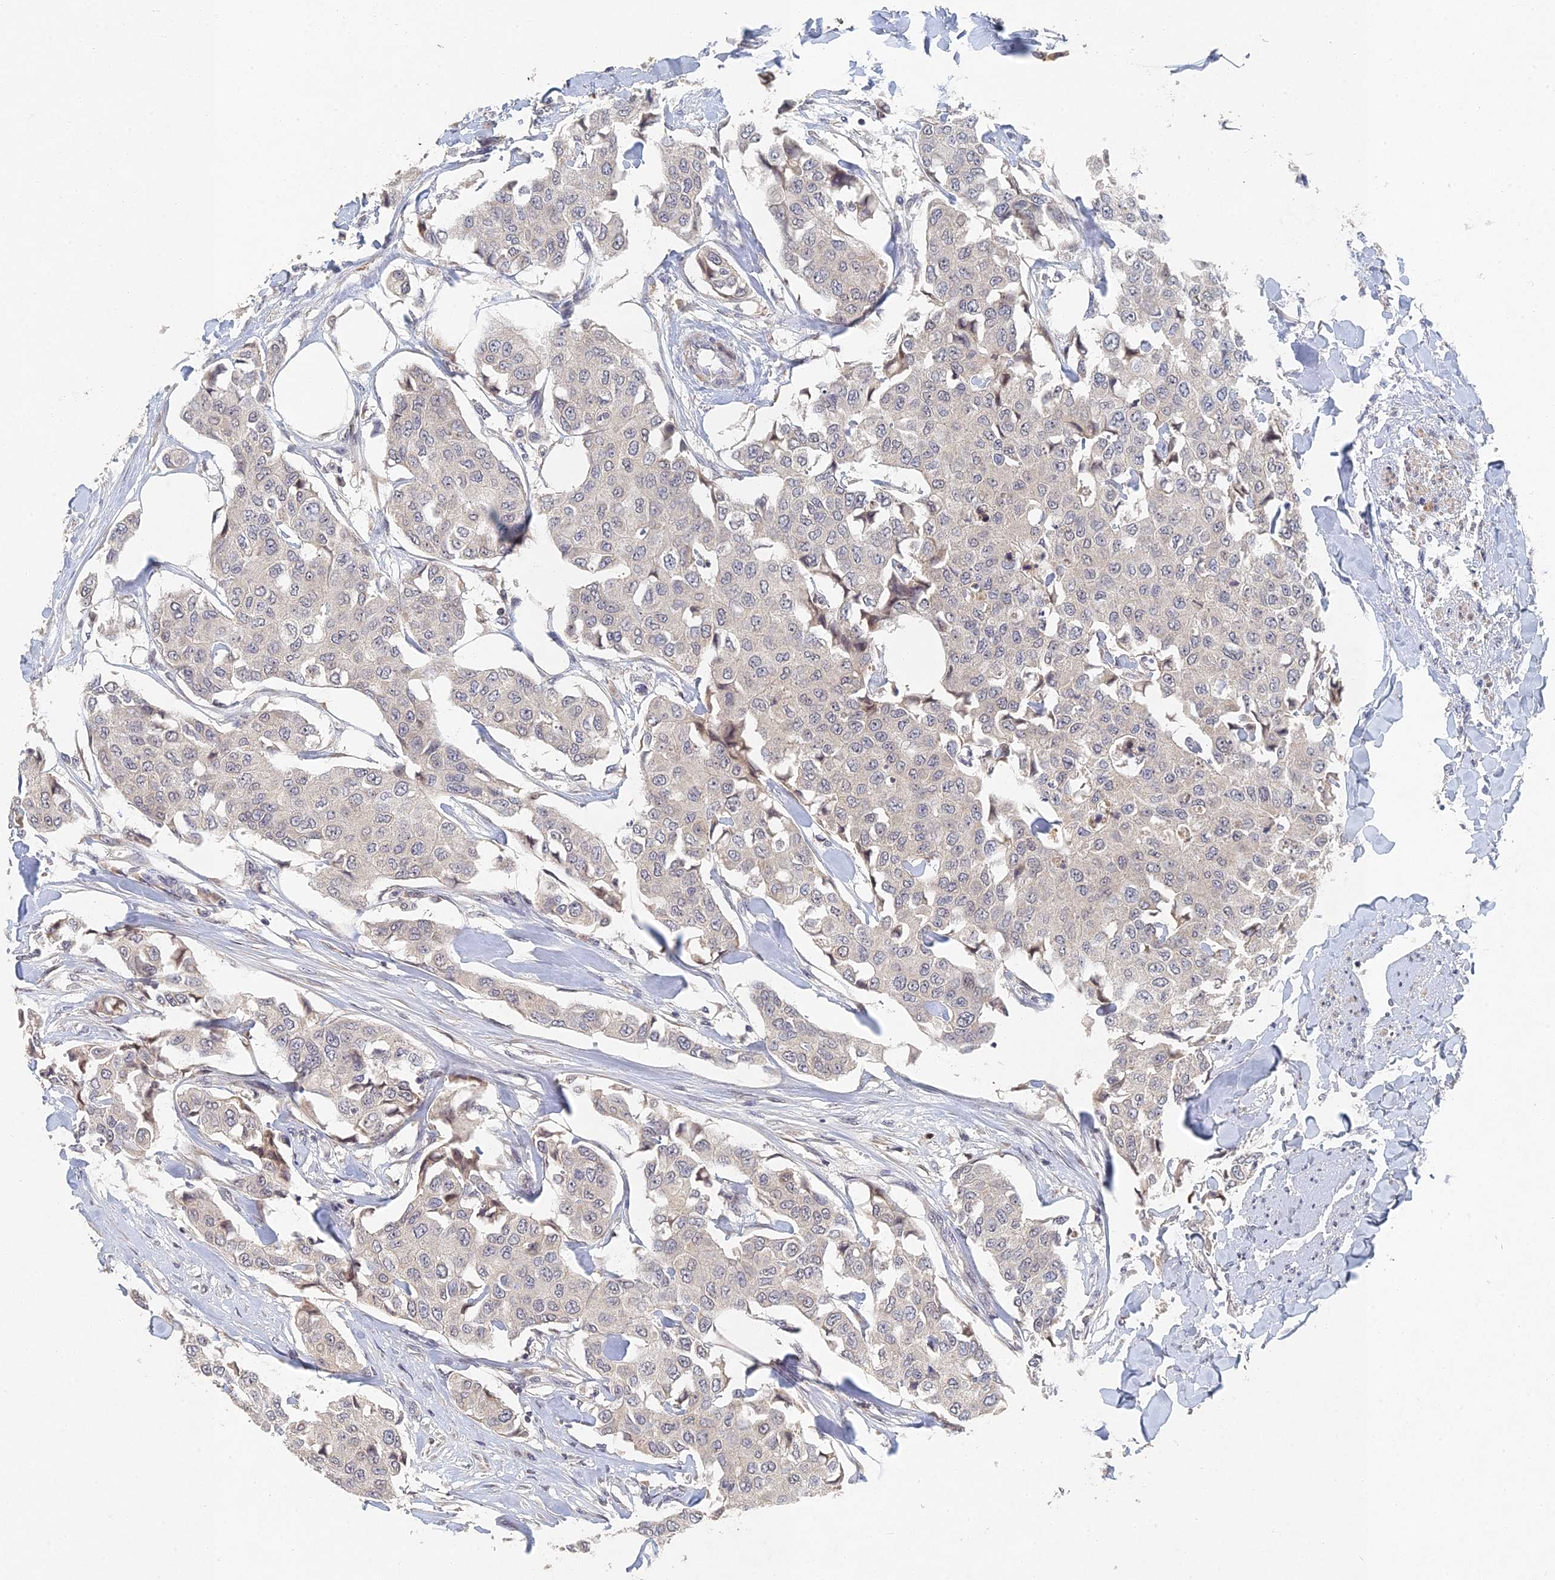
{"staining": {"intensity": "negative", "quantity": "none", "location": "none"}, "tissue": "breast cancer", "cell_type": "Tumor cells", "image_type": "cancer", "snomed": [{"axis": "morphology", "description": "Duct carcinoma"}, {"axis": "topography", "description": "Breast"}], "caption": "Tumor cells are negative for brown protein staining in breast cancer.", "gene": "GNA15", "patient": {"sex": "female", "age": 80}}